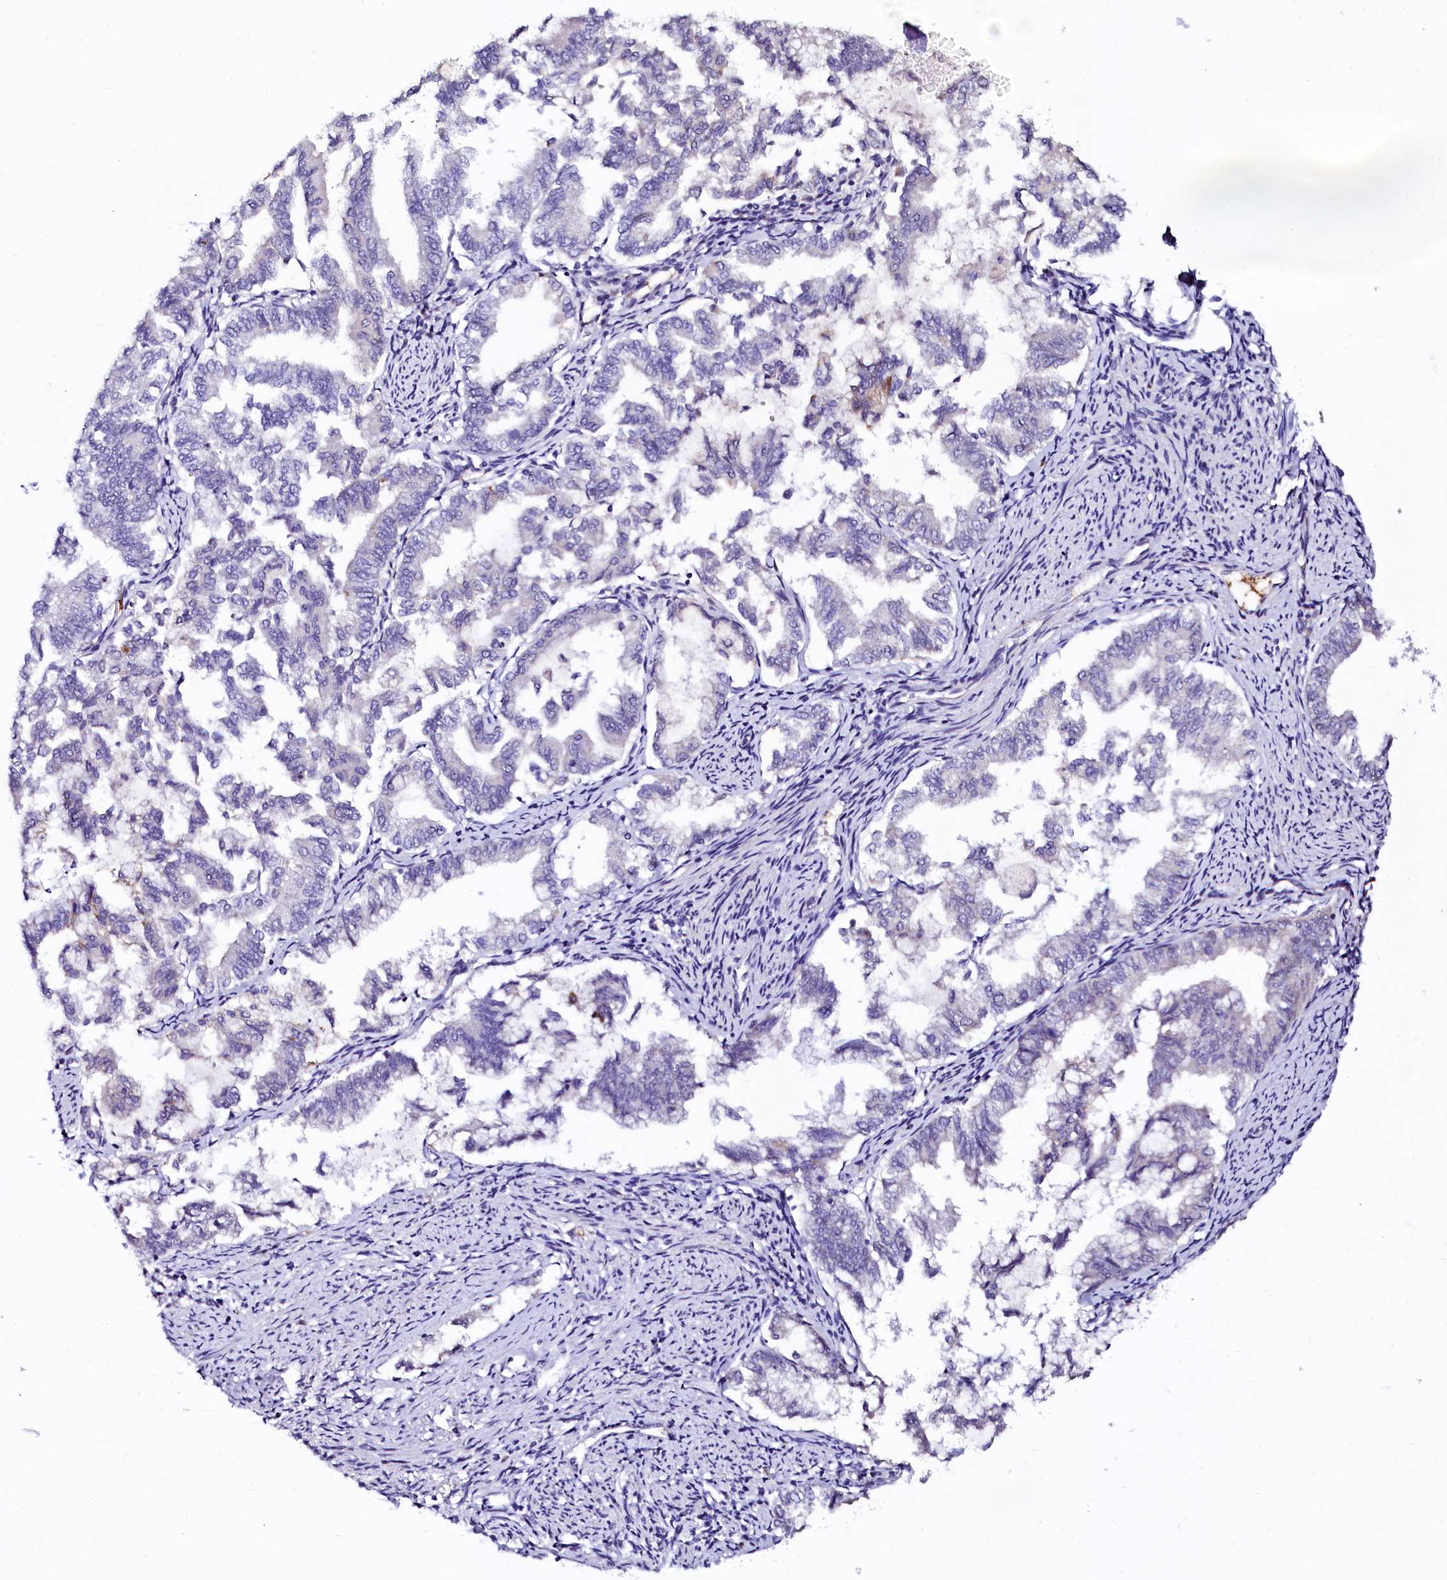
{"staining": {"intensity": "negative", "quantity": "none", "location": "none"}, "tissue": "endometrial cancer", "cell_type": "Tumor cells", "image_type": "cancer", "snomed": [{"axis": "morphology", "description": "Adenocarcinoma, NOS"}, {"axis": "topography", "description": "Endometrium"}], "caption": "Immunohistochemistry (IHC) photomicrograph of human adenocarcinoma (endometrial) stained for a protein (brown), which demonstrates no expression in tumor cells. (Immunohistochemistry (IHC), brightfield microscopy, high magnification).", "gene": "CTDSPL2", "patient": {"sex": "female", "age": 79}}